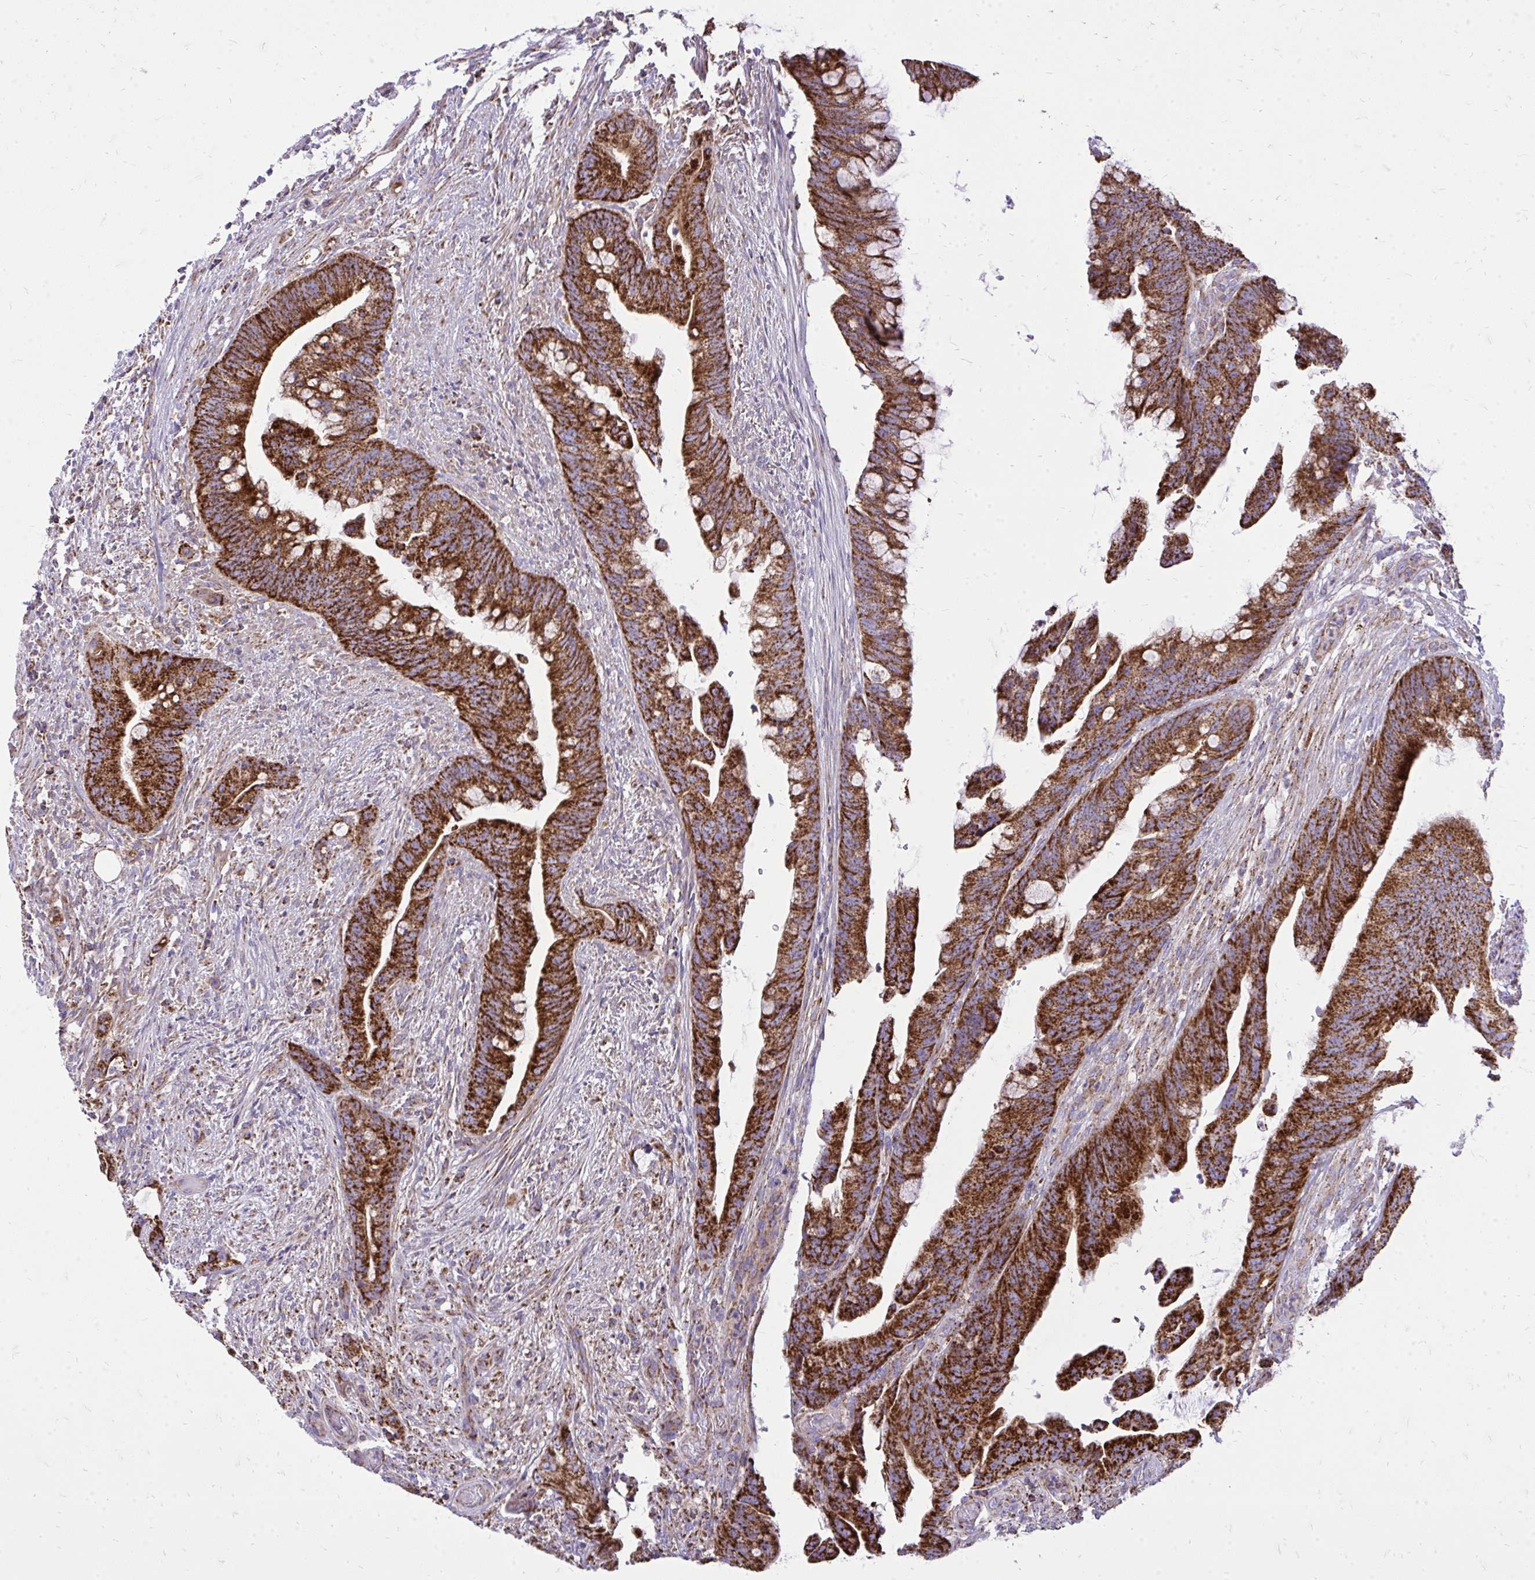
{"staining": {"intensity": "strong", "quantity": ">75%", "location": "cytoplasmic/membranous"}, "tissue": "colorectal cancer", "cell_type": "Tumor cells", "image_type": "cancer", "snomed": [{"axis": "morphology", "description": "Adenocarcinoma, NOS"}, {"axis": "topography", "description": "Colon"}], "caption": "Immunohistochemical staining of adenocarcinoma (colorectal) reveals high levels of strong cytoplasmic/membranous protein staining in about >75% of tumor cells.", "gene": "SPTBN2", "patient": {"sex": "male", "age": 62}}